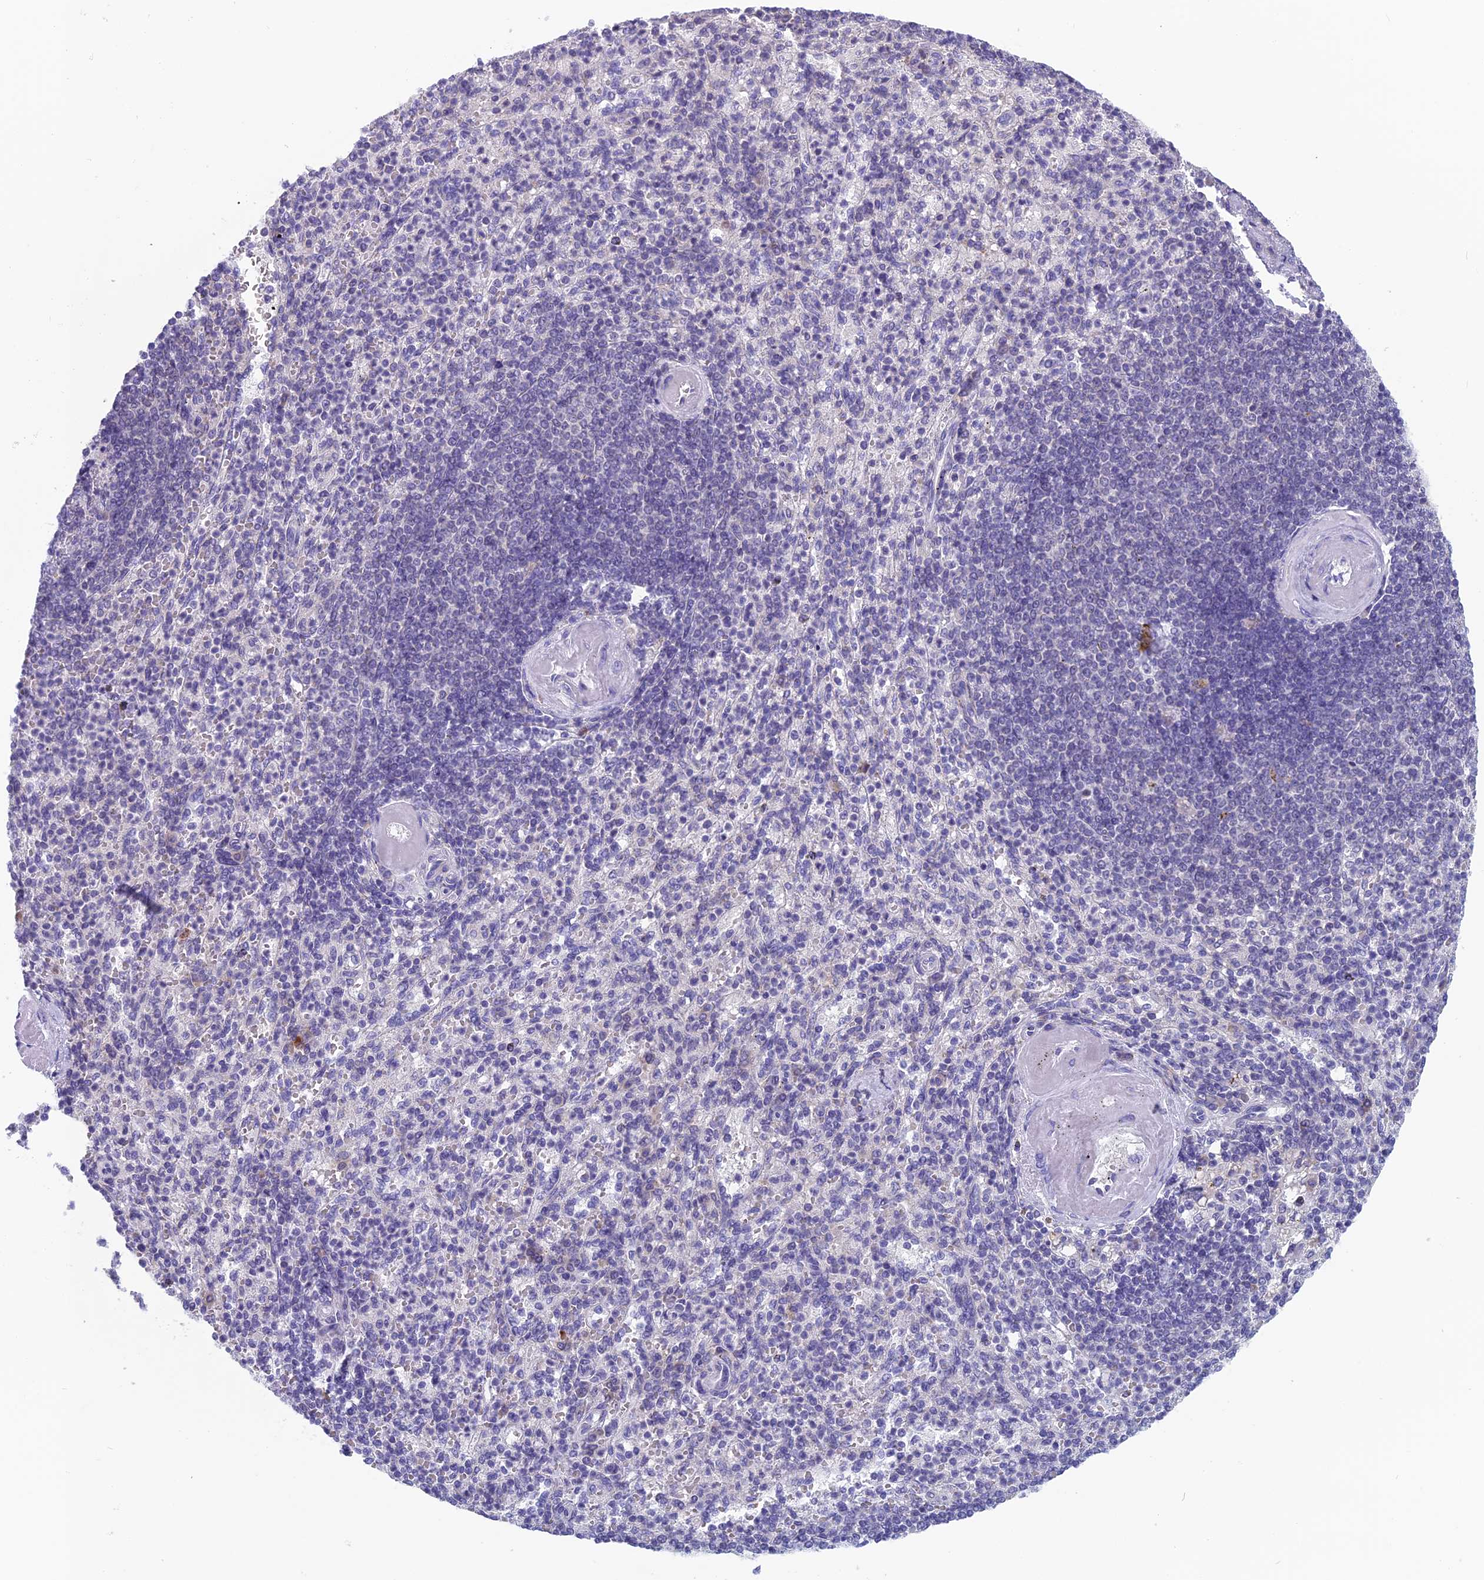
{"staining": {"intensity": "negative", "quantity": "none", "location": "none"}, "tissue": "spleen", "cell_type": "Cells in red pulp", "image_type": "normal", "snomed": [{"axis": "morphology", "description": "Normal tissue, NOS"}, {"axis": "topography", "description": "Spleen"}], "caption": "DAB (3,3'-diaminobenzidine) immunohistochemical staining of benign human spleen shows no significant expression in cells in red pulp. (DAB (3,3'-diaminobenzidine) immunohistochemistry (IHC), high magnification).", "gene": "MRI1", "patient": {"sex": "female", "age": 74}}